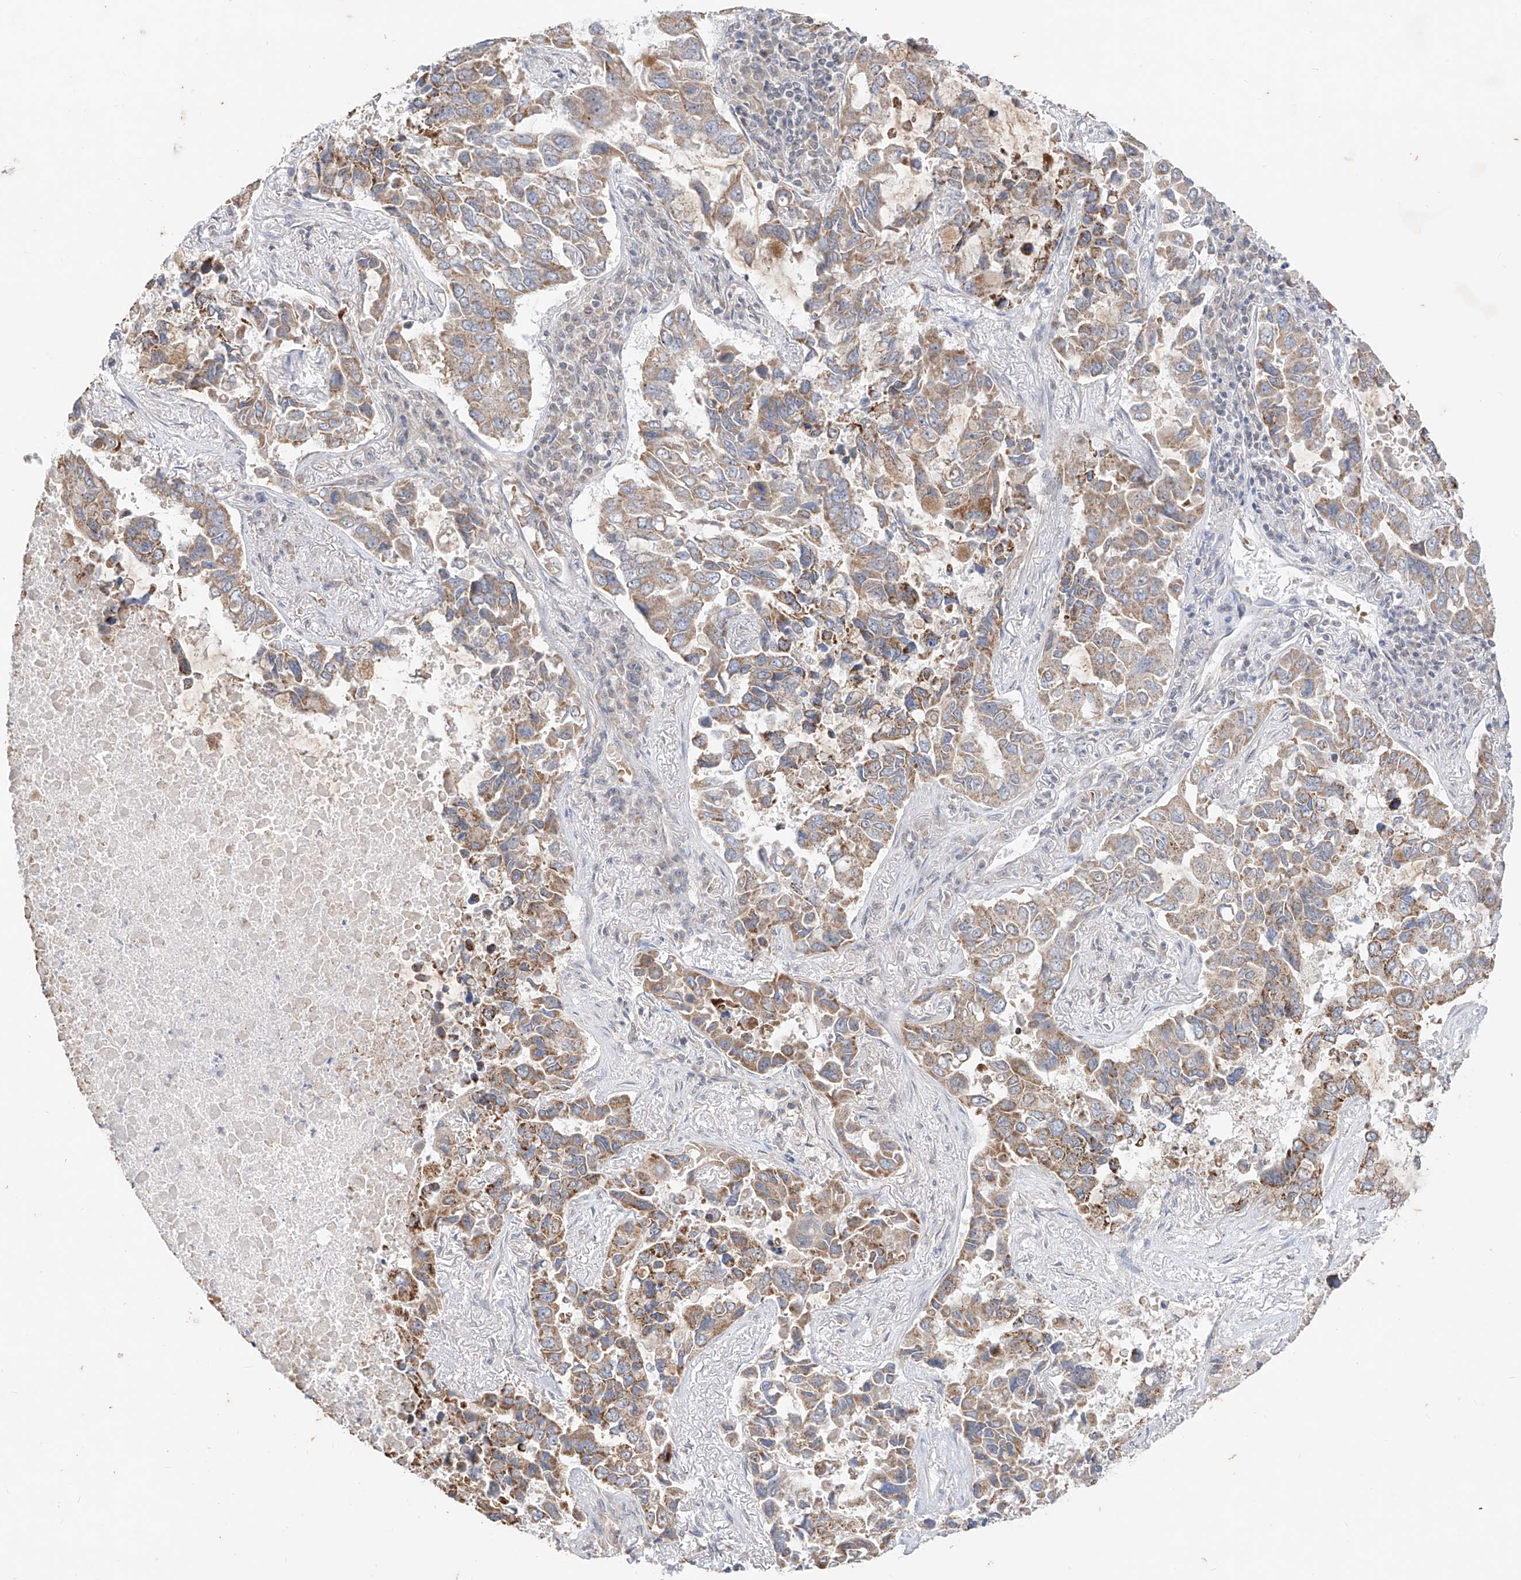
{"staining": {"intensity": "moderate", "quantity": ">75%", "location": "cytoplasmic/membranous"}, "tissue": "lung cancer", "cell_type": "Tumor cells", "image_type": "cancer", "snomed": [{"axis": "morphology", "description": "Adenocarcinoma, NOS"}, {"axis": "topography", "description": "Lung"}], "caption": "A brown stain shows moderate cytoplasmic/membranous staining of a protein in lung adenocarcinoma tumor cells.", "gene": "MTUS2", "patient": {"sex": "male", "age": 64}}